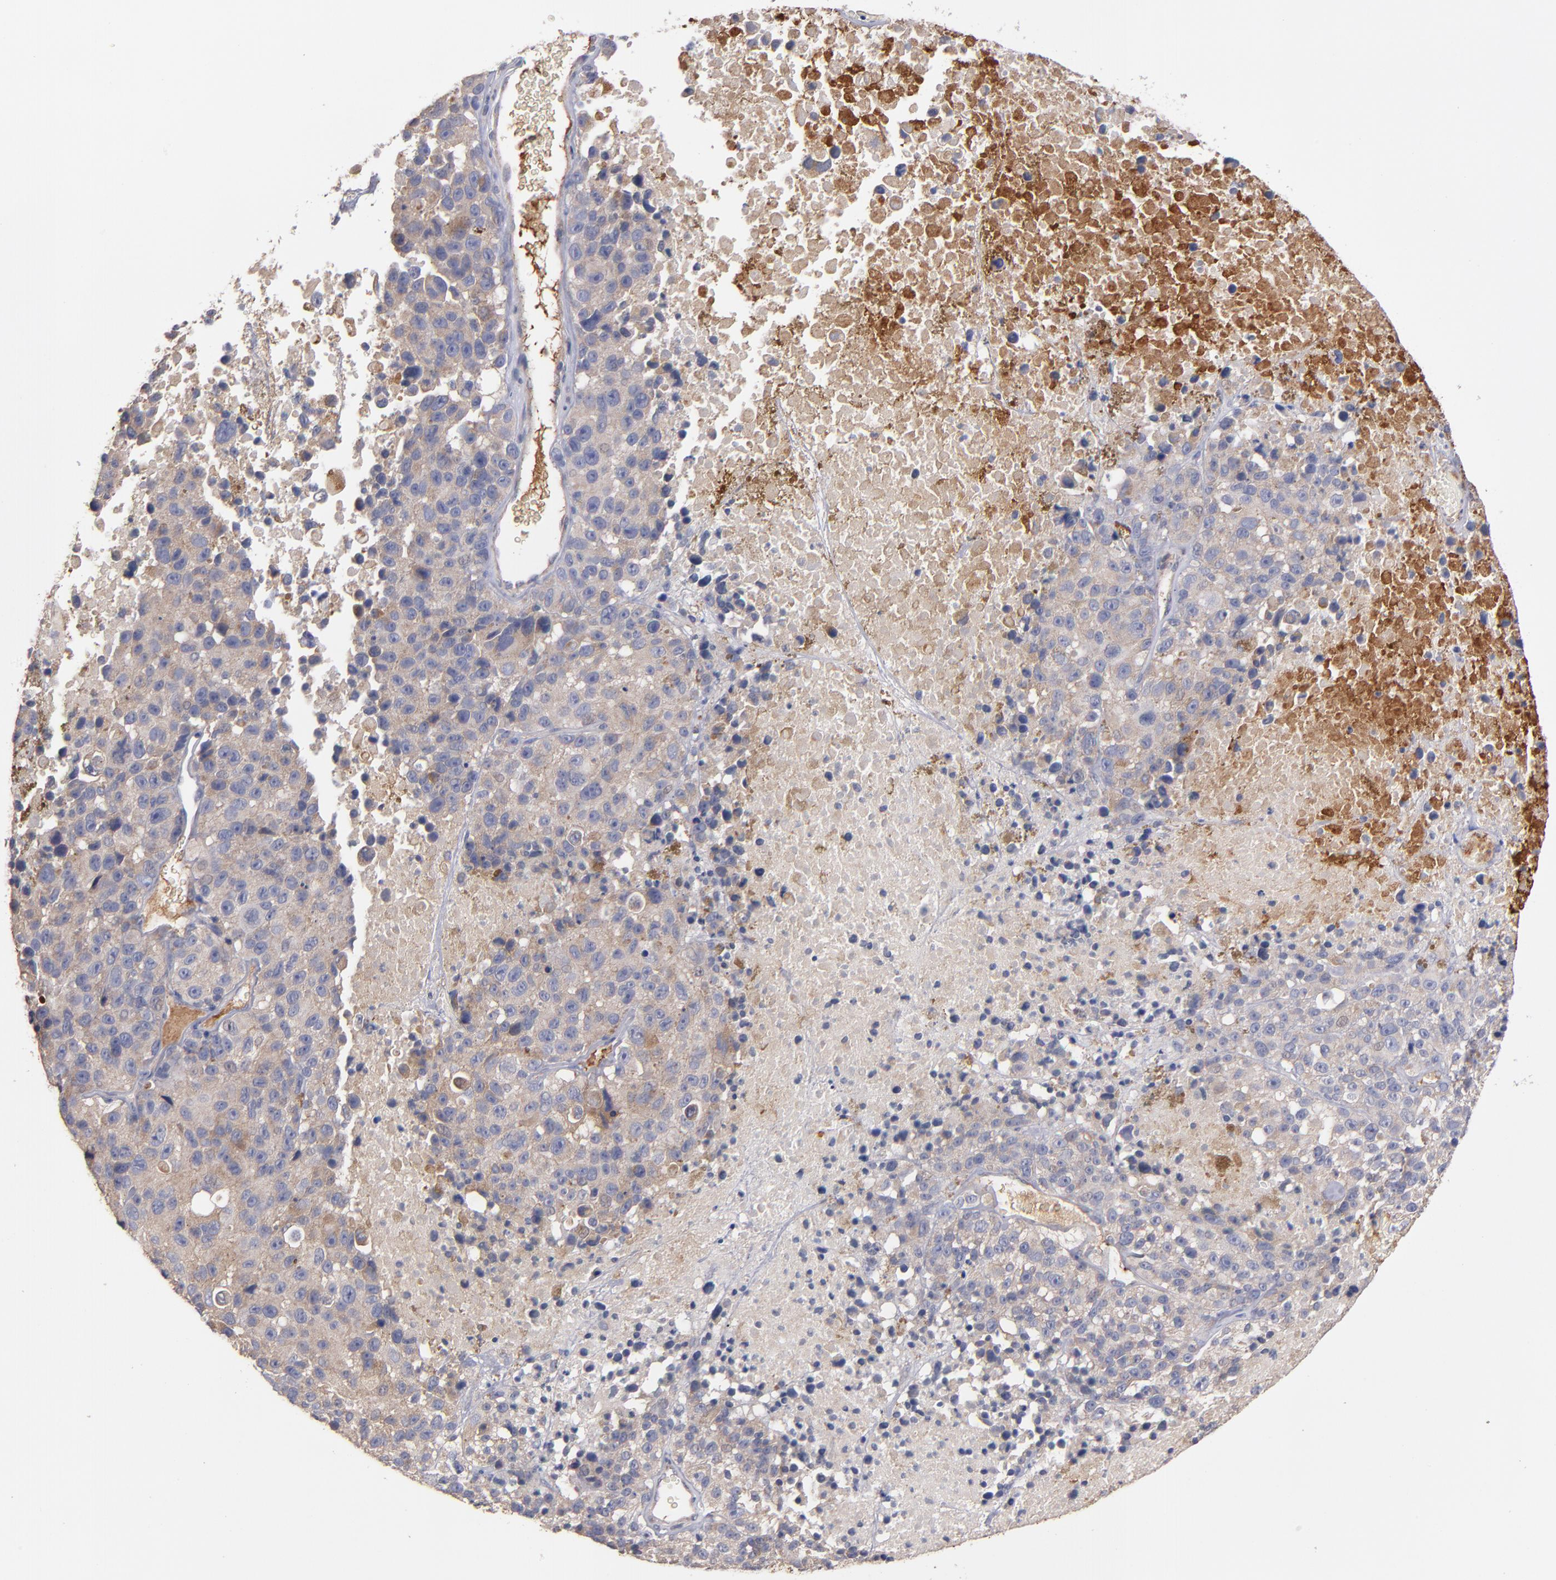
{"staining": {"intensity": "weak", "quantity": ">75%", "location": "cytoplasmic/membranous"}, "tissue": "melanoma", "cell_type": "Tumor cells", "image_type": "cancer", "snomed": [{"axis": "morphology", "description": "Malignant melanoma, Metastatic site"}, {"axis": "topography", "description": "Cerebral cortex"}], "caption": "Tumor cells reveal weak cytoplasmic/membranous expression in about >75% of cells in melanoma. The staining was performed using DAB (3,3'-diaminobenzidine), with brown indicating positive protein expression. Nuclei are stained blue with hematoxylin.", "gene": "DACT1", "patient": {"sex": "female", "age": 52}}